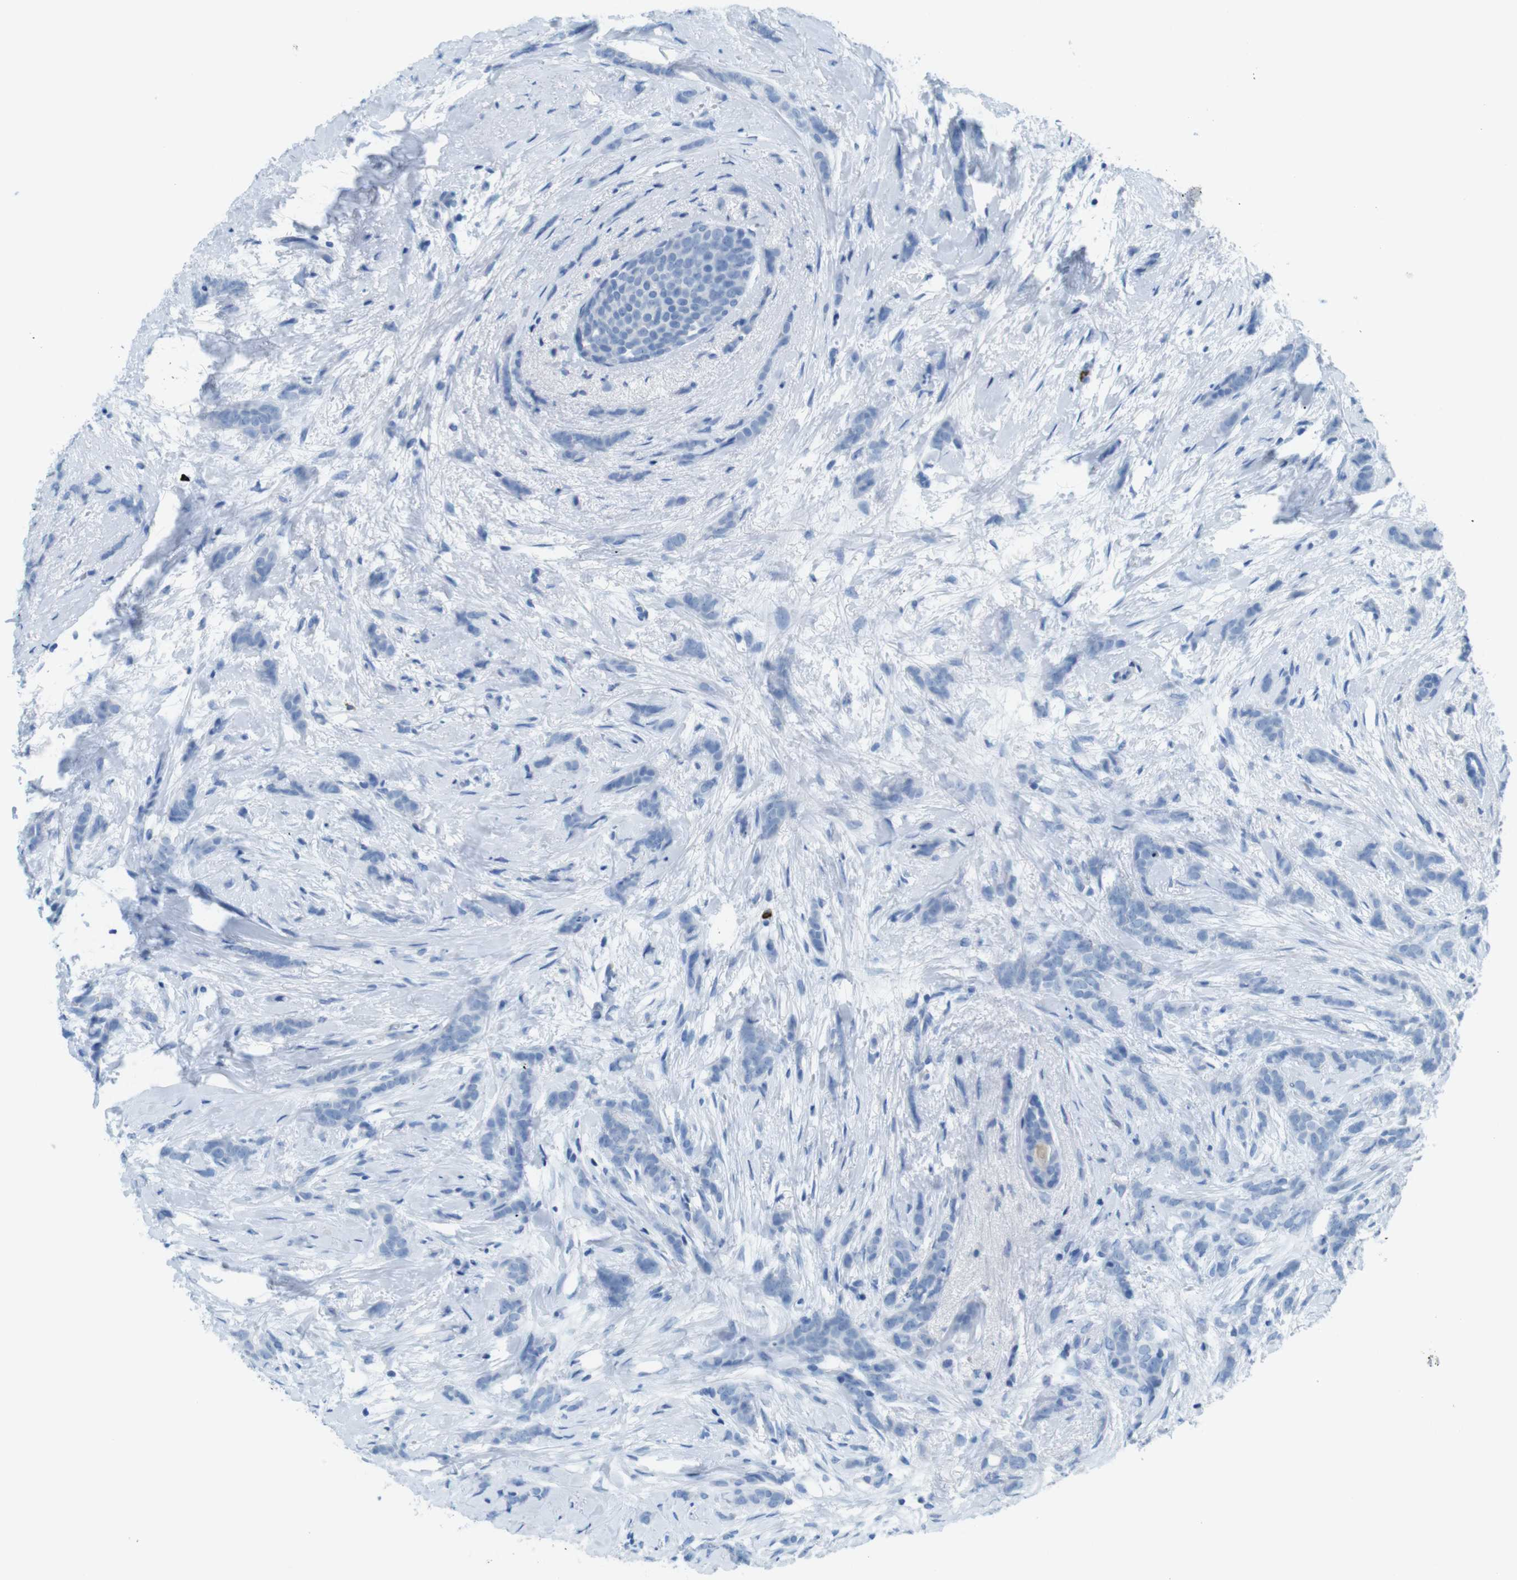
{"staining": {"intensity": "negative", "quantity": "none", "location": "none"}, "tissue": "breast cancer", "cell_type": "Tumor cells", "image_type": "cancer", "snomed": [{"axis": "morphology", "description": "Lobular carcinoma, in situ"}, {"axis": "morphology", "description": "Lobular carcinoma"}, {"axis": "topography", "description": "Breast"}], "caption": "An immunohistochemistry (IHC) photomicrograph of lobular carcinoma (breast) is shown. There is no staining in tumor cells of lobular carcinoma (breast).", "gene": "MCEMP1", "patient": {"sex": "female", "age": 41}}